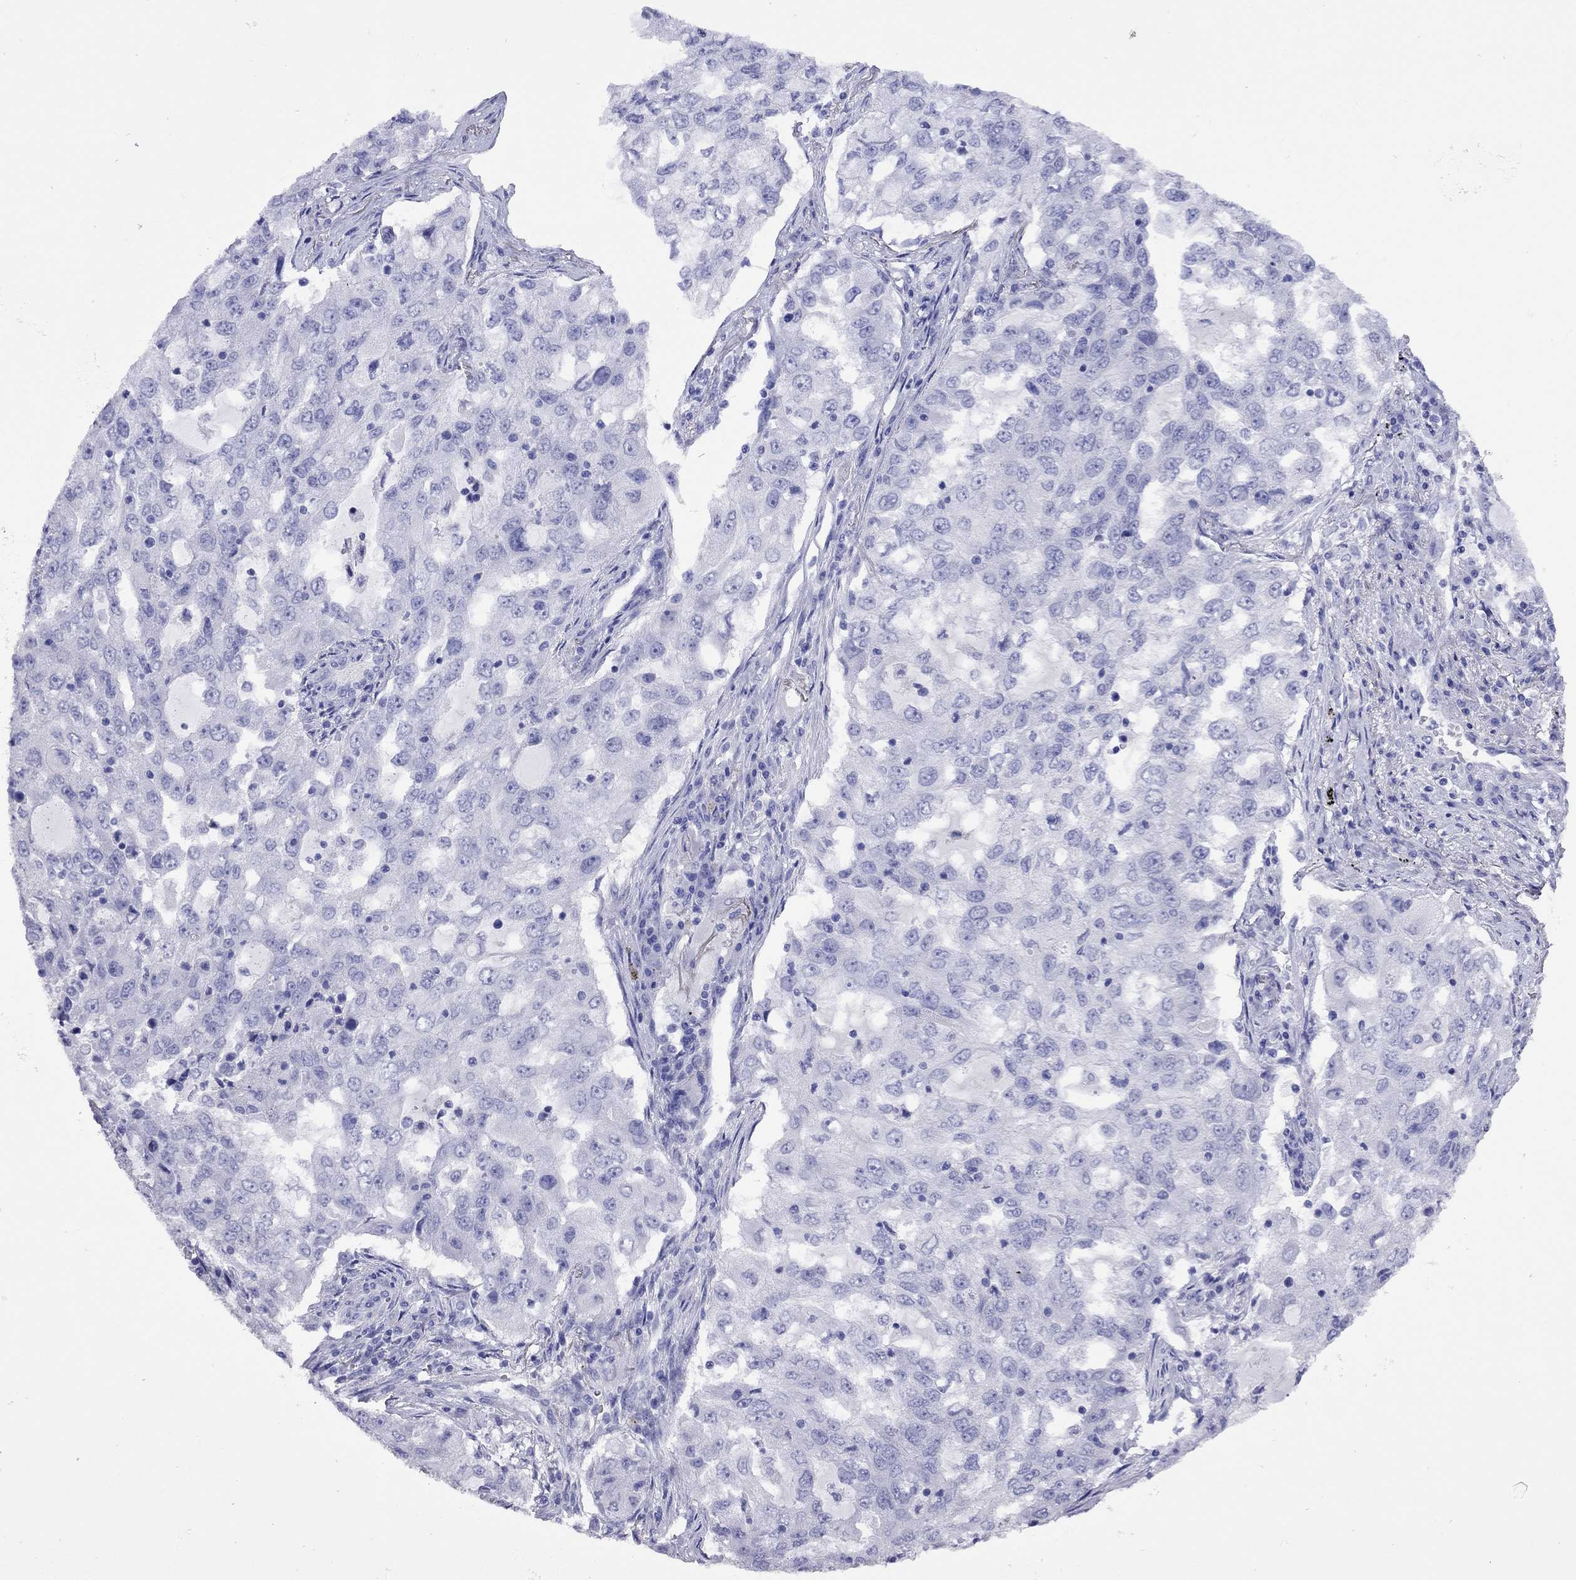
{"staining": {"intensity": "negative", "quantity": "none", "location": "none"}, "tissue": "lung cancer", "cell_type": "Tumor cells", "image_type": "cancer", "snomed": [{"axis": "morphology", "description": "Adenocarcinoma, NOS"}, {"axis": "topography", "description": "Lung"}], "caption": "An IHC image of adenocarcinoma (lung) is shown. There is no staining in tumor cells of adenocarcinoma (lung).", "gene": "KIAA2012", "patient": {"sex": "female", "age": 61}}